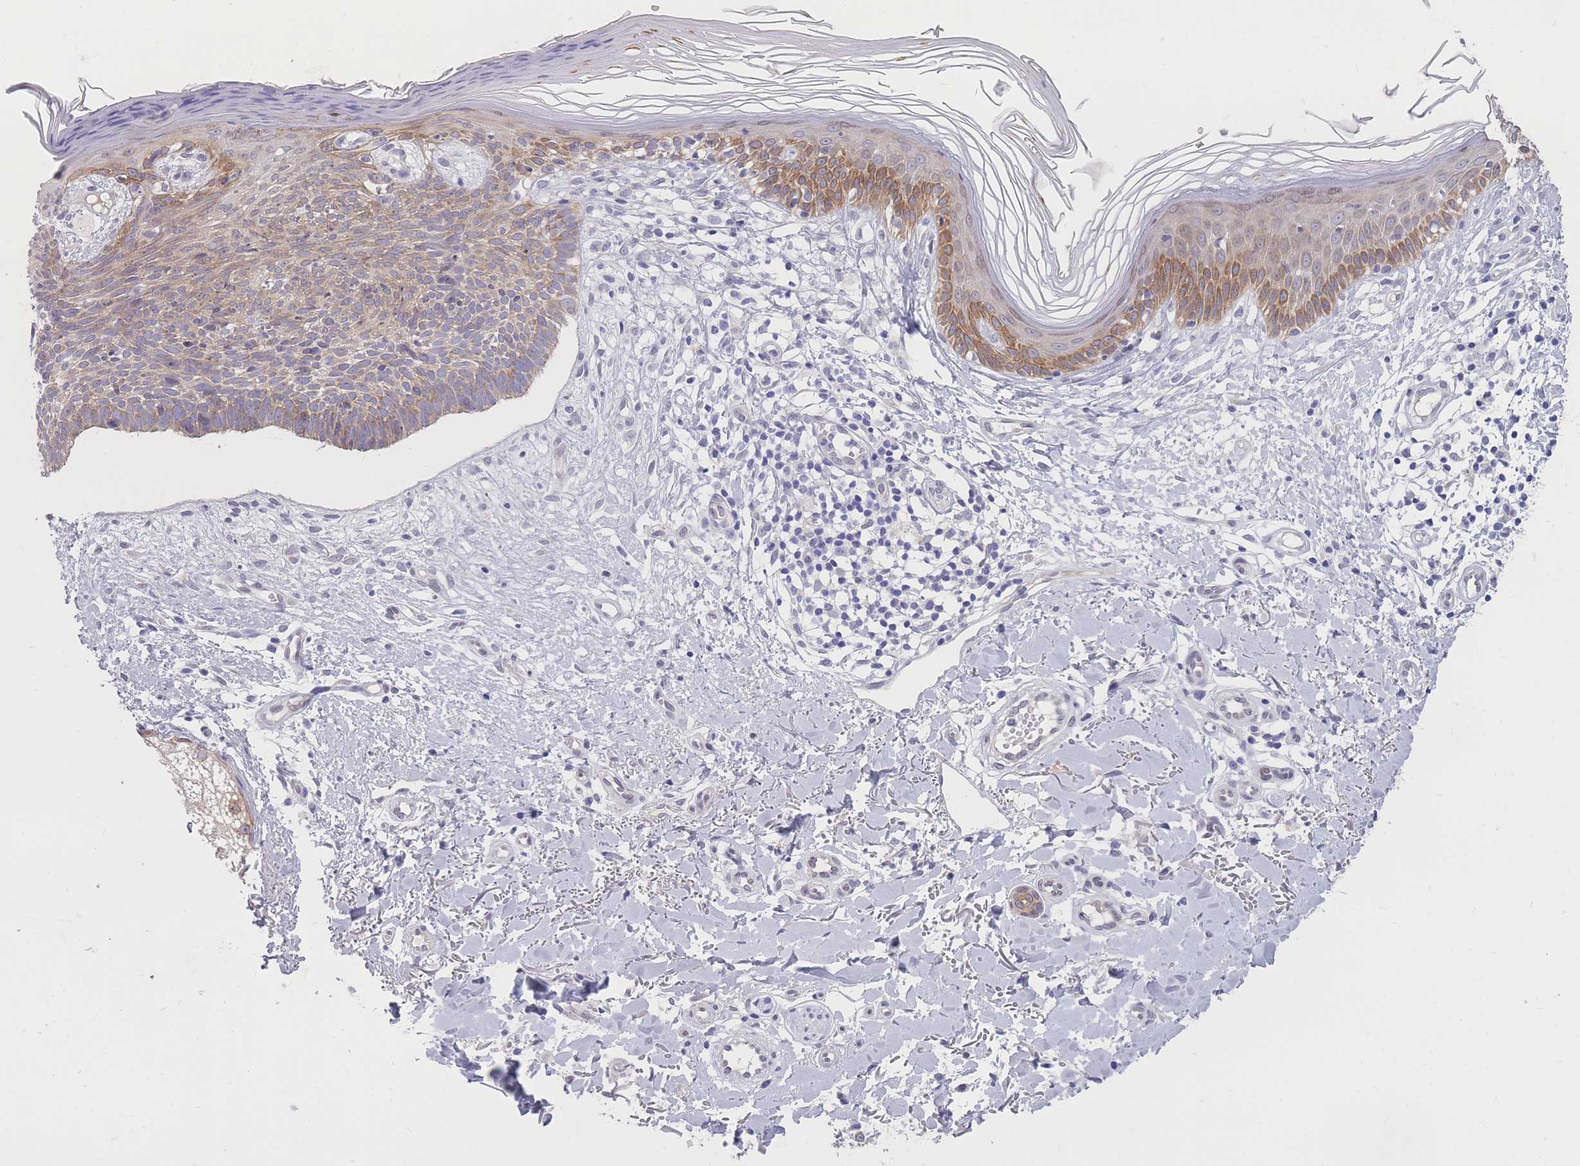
{"staining": {"intensity": "weak", "quantity": "25%-75%", "location": "cytoplasmic/membranous"}, "tissue": "skin cancer", "cell_type": "Tumor cells", "image_type": "cancer", "snomed": [{"axis": "morphology", "description": "Basal cell carcinoma"}, {"axis": "topography", "description": "Skin"}], "caption": "Weak cytoplasmic/membranous positivity for a protein is seen in approximately 25%-75% of tumor cells of skin cancer (basal cell carcinoma) using immunohistochemistry (IHC).", "gene": "HOOK2", "patient": {"sex": "male", "age": 78}}